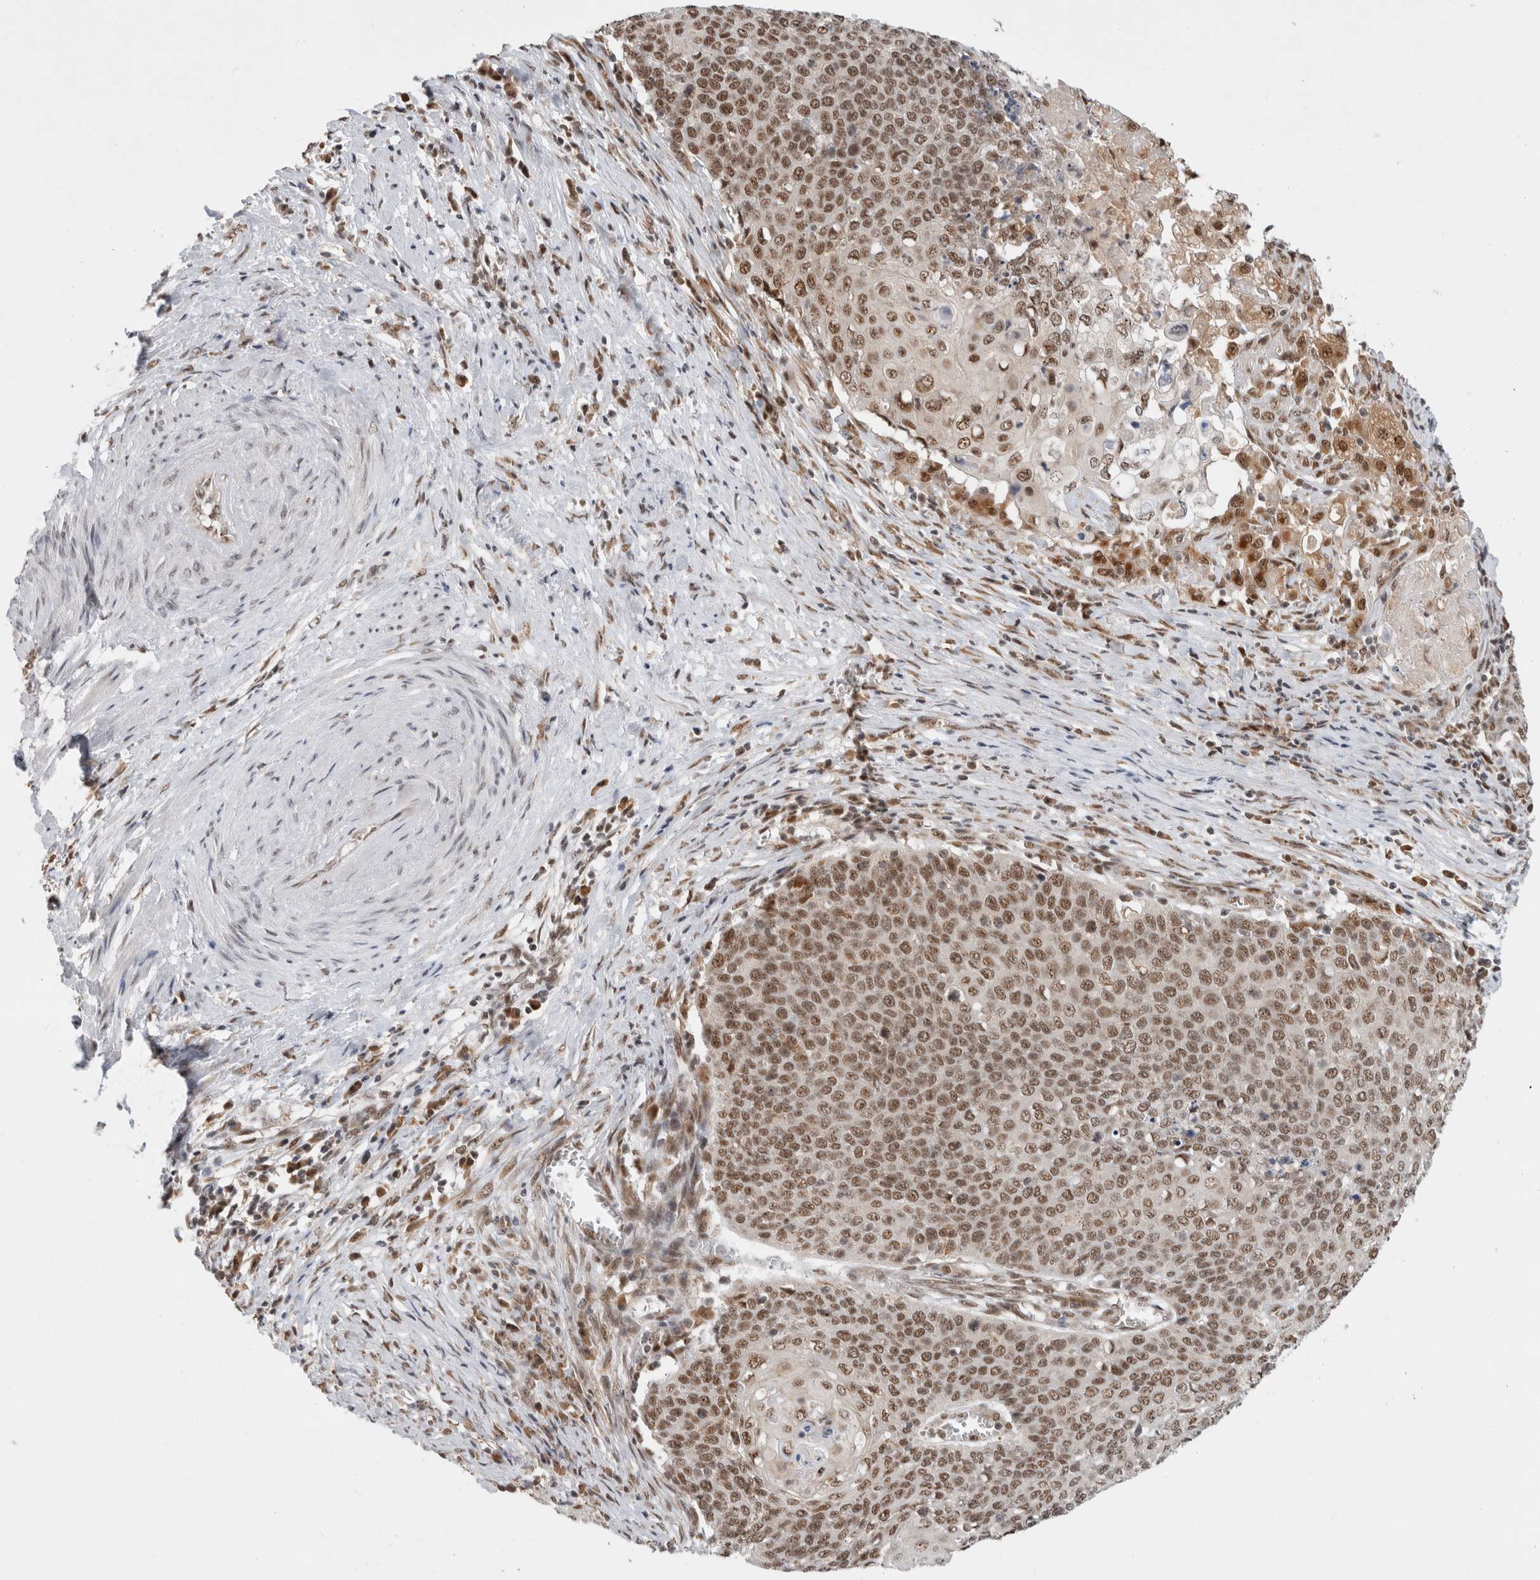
{"staining": {"intensity": "moderate", "quantity": ">75%", "location": "nuclear"}, "tissue": "cervical cancer", "cell_type": "Tumor cells", "image_type": "cancer", "snomed": [{"axis": "morphology", "description": "Squamous cell carcinoma, NOS"}, {"axis": "topography", "description": "Cervix"}], "caption": "Human squamous cell carcinoma (cervical) stained with a brown dye shows moderate nuclear positive expression in about >75% of tumor cells.", "gene": "NCAPG2", "patient": {"sex": "female", "age": 39}}